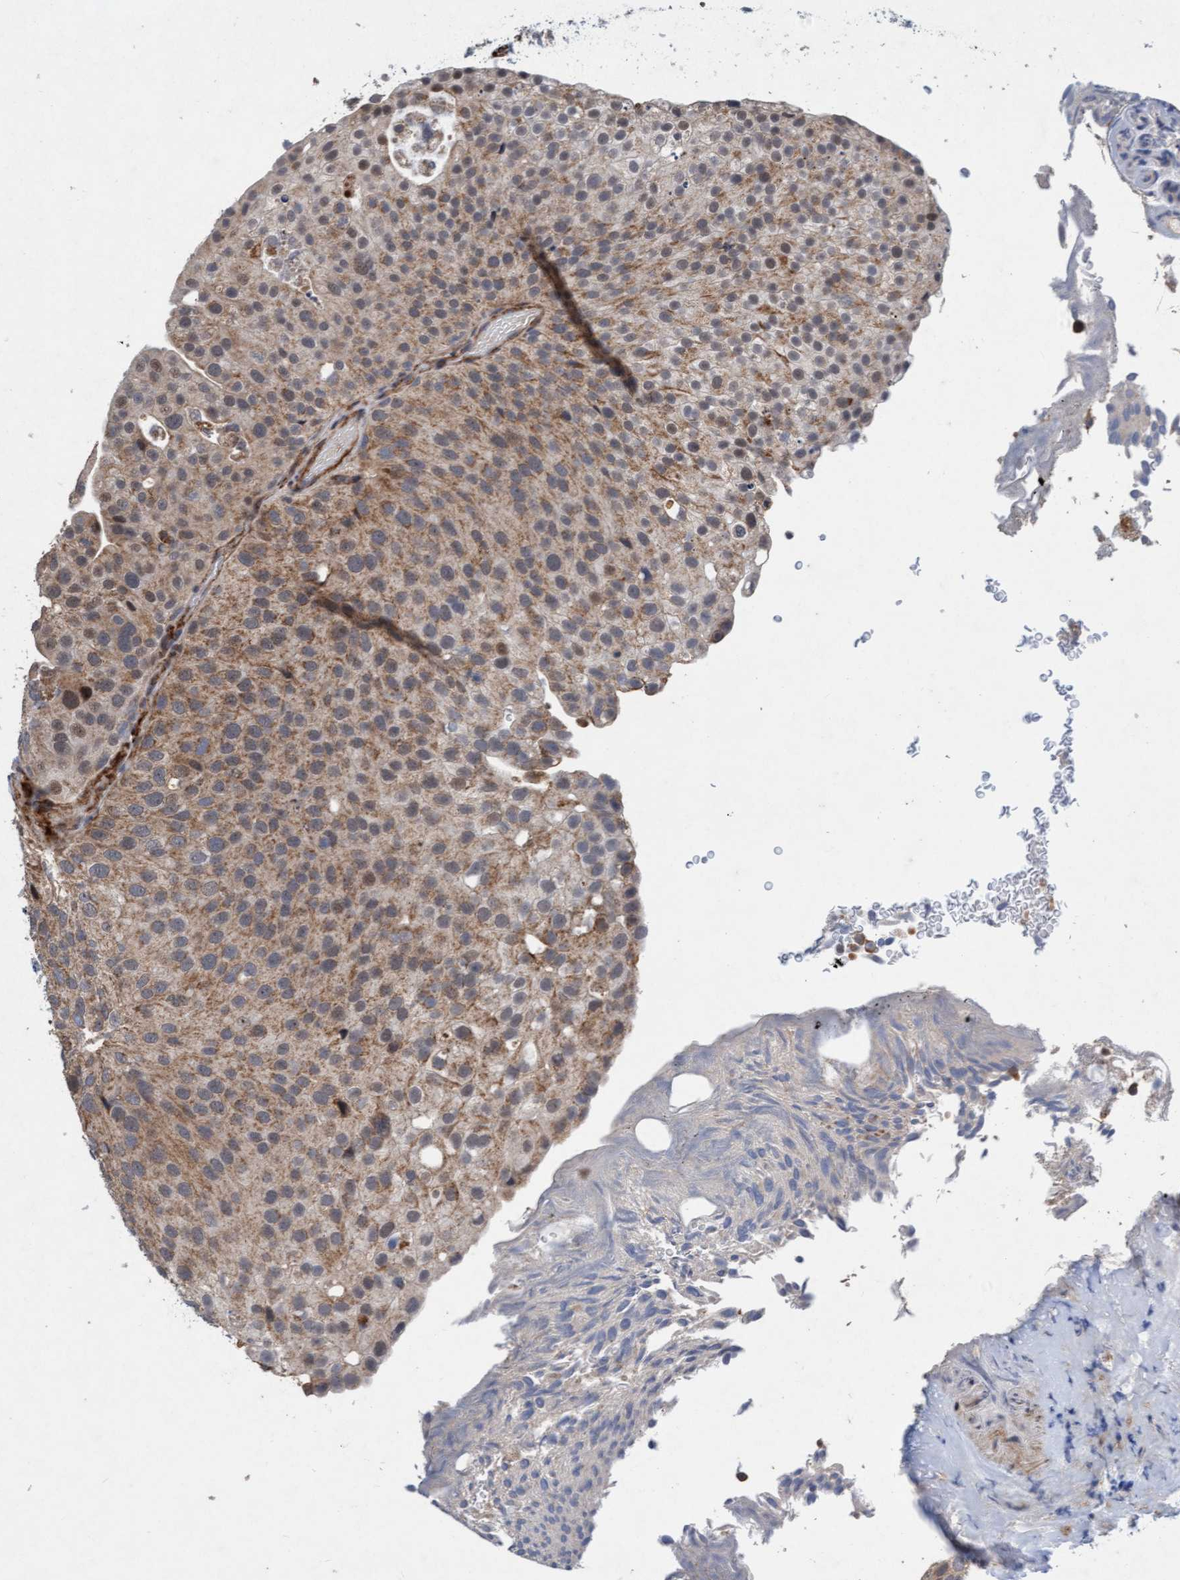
{"staining": {"intensity": "moderate", "quantity": ">75%", "location": "cytoplasmic/membranous"}, "tissue": "urothelial cancer", "cell_type": "Tumor cells", "image_type": "cancer", "snomed": [{"axis": "morphology", "description": "Urothelial carcinoma, Low grade"}, {"axis": "topography", "description": "Urinary bladder"}], "caption": "Human urothelial cancer stained with a protein marker shows moderate staining in tumor cells.", "gene": "TMEM70", "patient": {"sex": "male", "age": 78}}